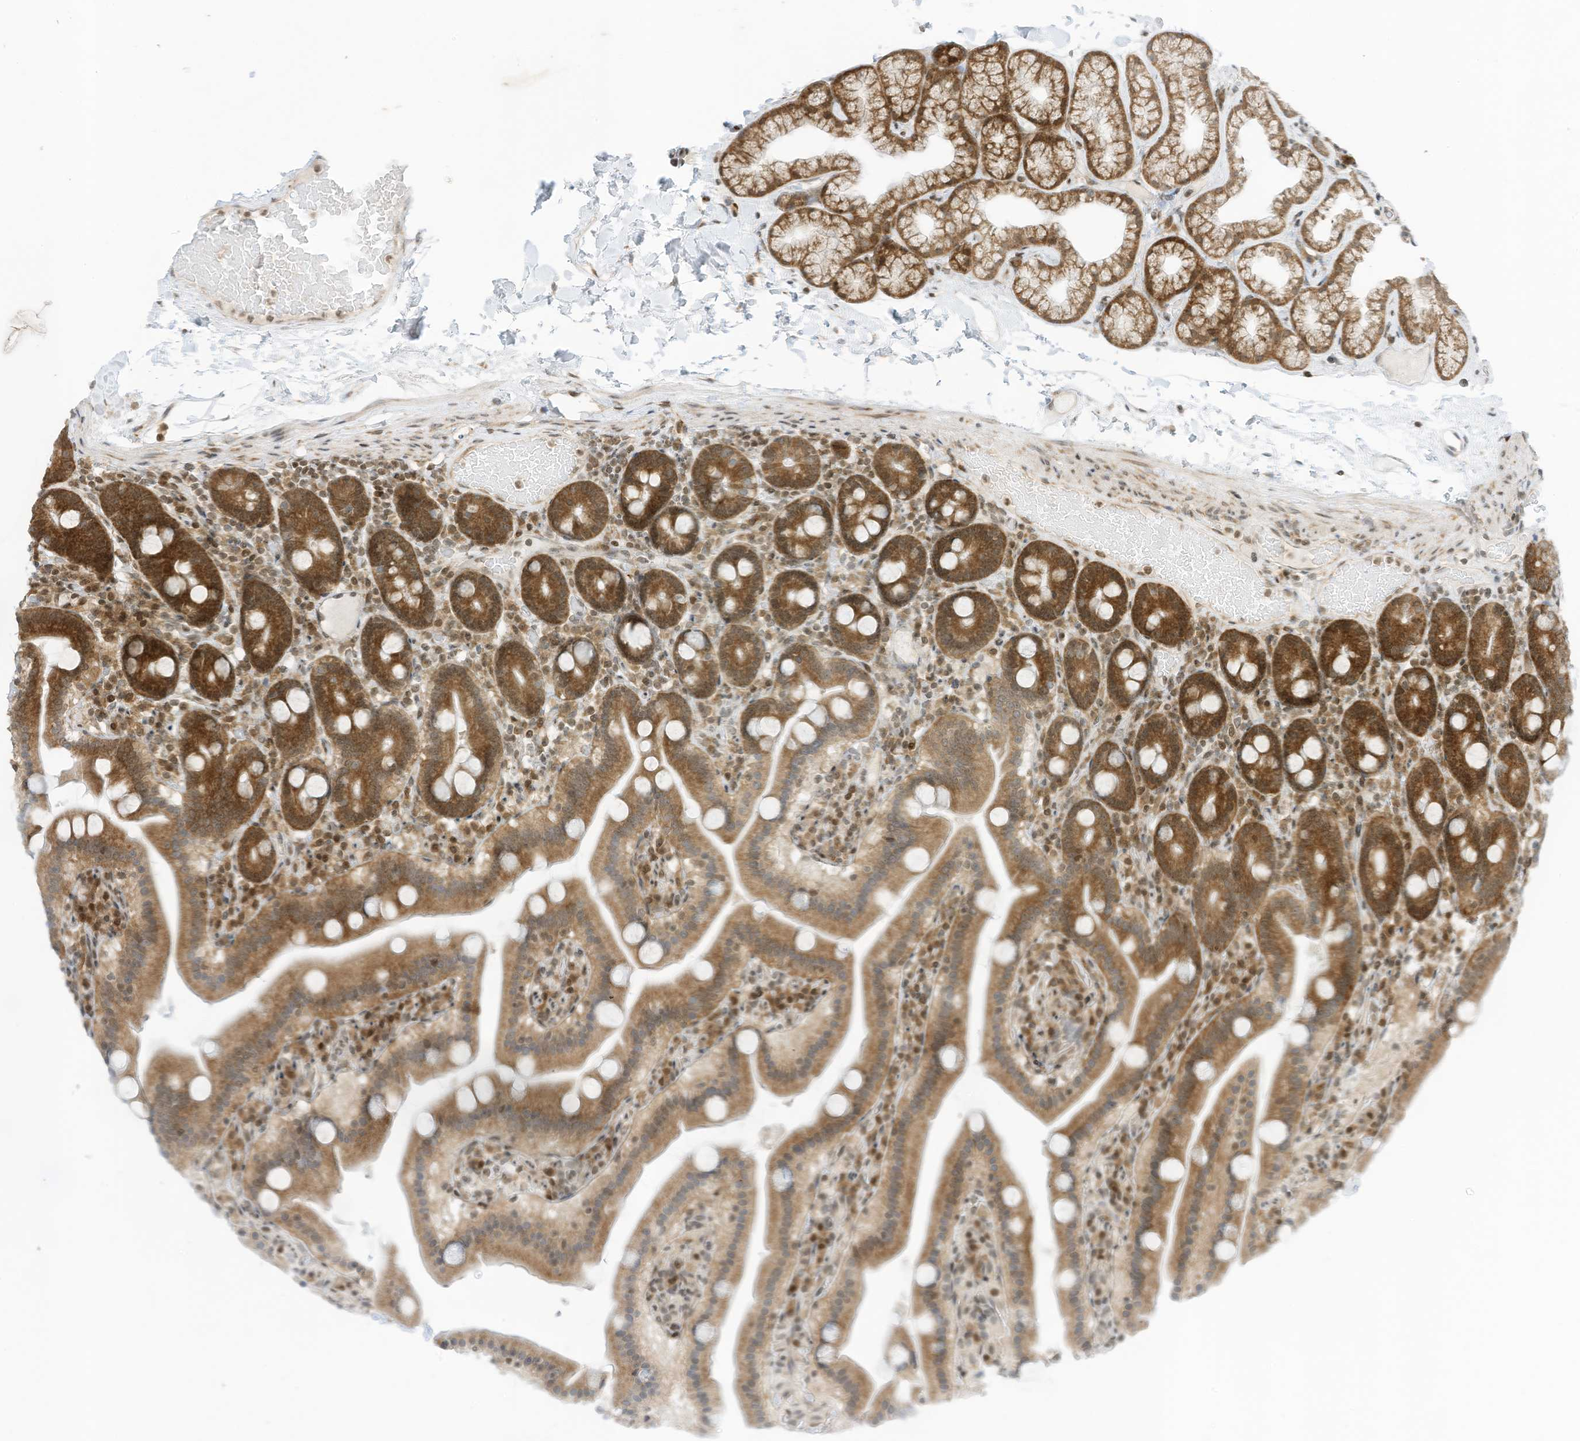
{"staining": {"intensity": "moderate", "quantity": ">75%", "location": "cytoplasmic/membranous,nuclear"}, "tissue": "duodenum", "cell_type": "Glandular cells", "image_type": "normal", "snomed": [{"axis": "morphology", "description": "Normal tissue, NOS"}, {"axis": "topography", "description": "Duodenum"}], "caption": "This micrograph shows immunohistochemistry (IHC) staining of normal human duodenum, with medium moderate cytoplasmic/membranous,nuclear positivity in approximately >75% of glandular cells.", "gene": "EDF1", "patient": {"sex": "male", "age": 55}}